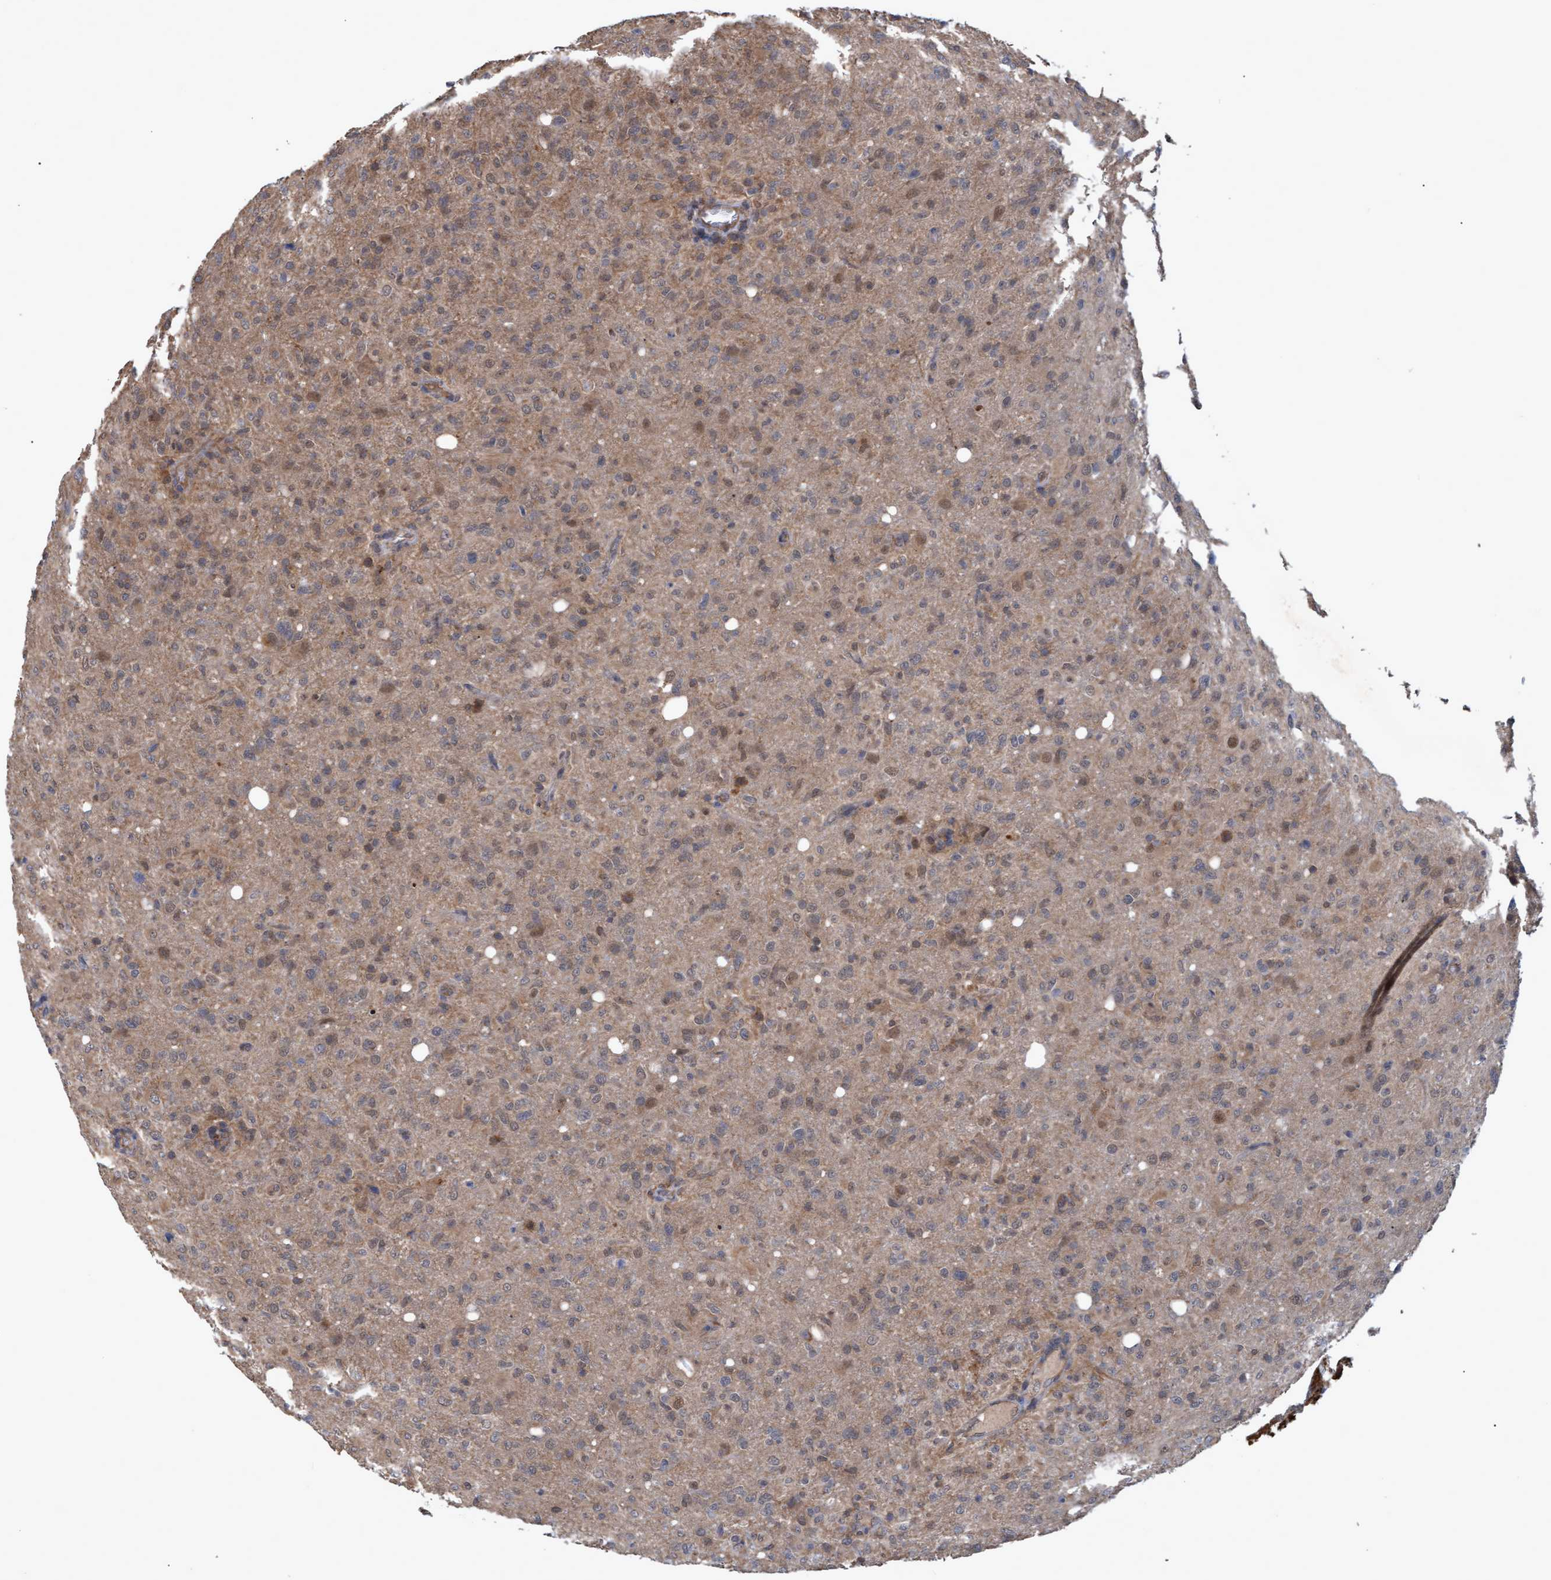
{"staining": {"intensity": "weak", "quantity": "25%-75%", "location": "cytoplasmic/membranous,nuclear"}, "tissue": "glioma", "cell_type": "Tumor cells", "image_type": "cancer", "snomed": [{"axis": "morphology", "description": "Glioma, malignant, High grade"}, {"axis": "topography", "description": "Brain"}], "caption": "Glioma stained with DAB immunohistochemistry (IHC) demonstrates low levels of weak cytoplasmic/membranous and nuclear positivity in about 25%-75% of tumor cells. (DAB IHC with brightfield microscopy, high magnification).", "gene": "PSMB6", "patient": {"sex": "female", "age": 57}}